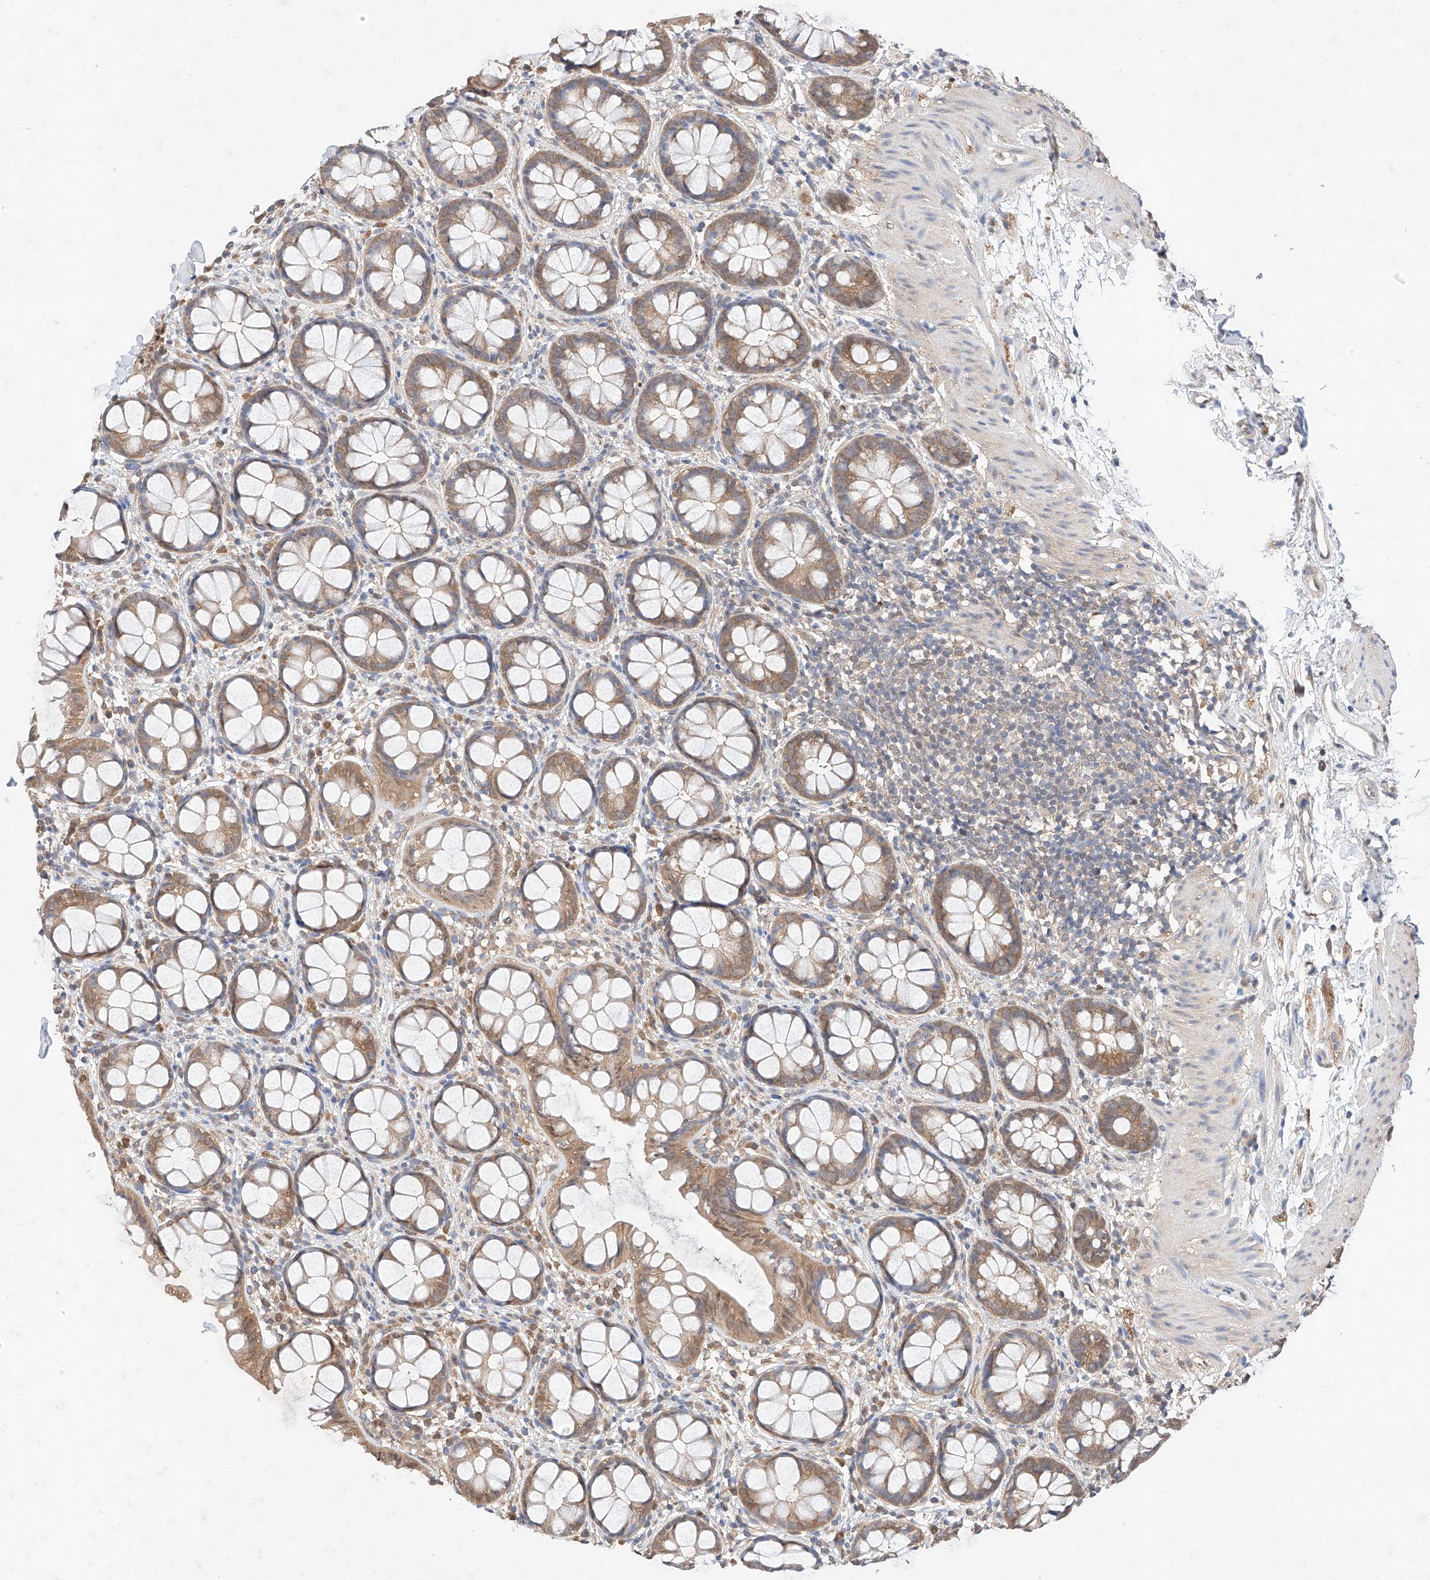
{"staining": {"intensity": "moderate", "quantity": ">75%", "location": "cytoplasmic/membranous,nuclear"}, "tissue": "rectum", "cell_type": "Glandular cells", "image_type": "normal", "snomed": [{"axis": "morphology", "description": "Normal tissue, NOS"}, {"axis": "topography", "description": "Rectum"}], "caption": "Immunohistochemistry (IHC) of unremarkable human rectum displays medium levels of moderate cytoplasmic/membranous,nuclear expression in approximately >75% of glandular cells. The staining was performed using DAB to visualize the protein expression in brown, while the nuclei were stained in blue with hematoxylin (Magnification: 20x).", "gene": "ZSCAN4", "patient": {"sex": "female", "age": 65}}